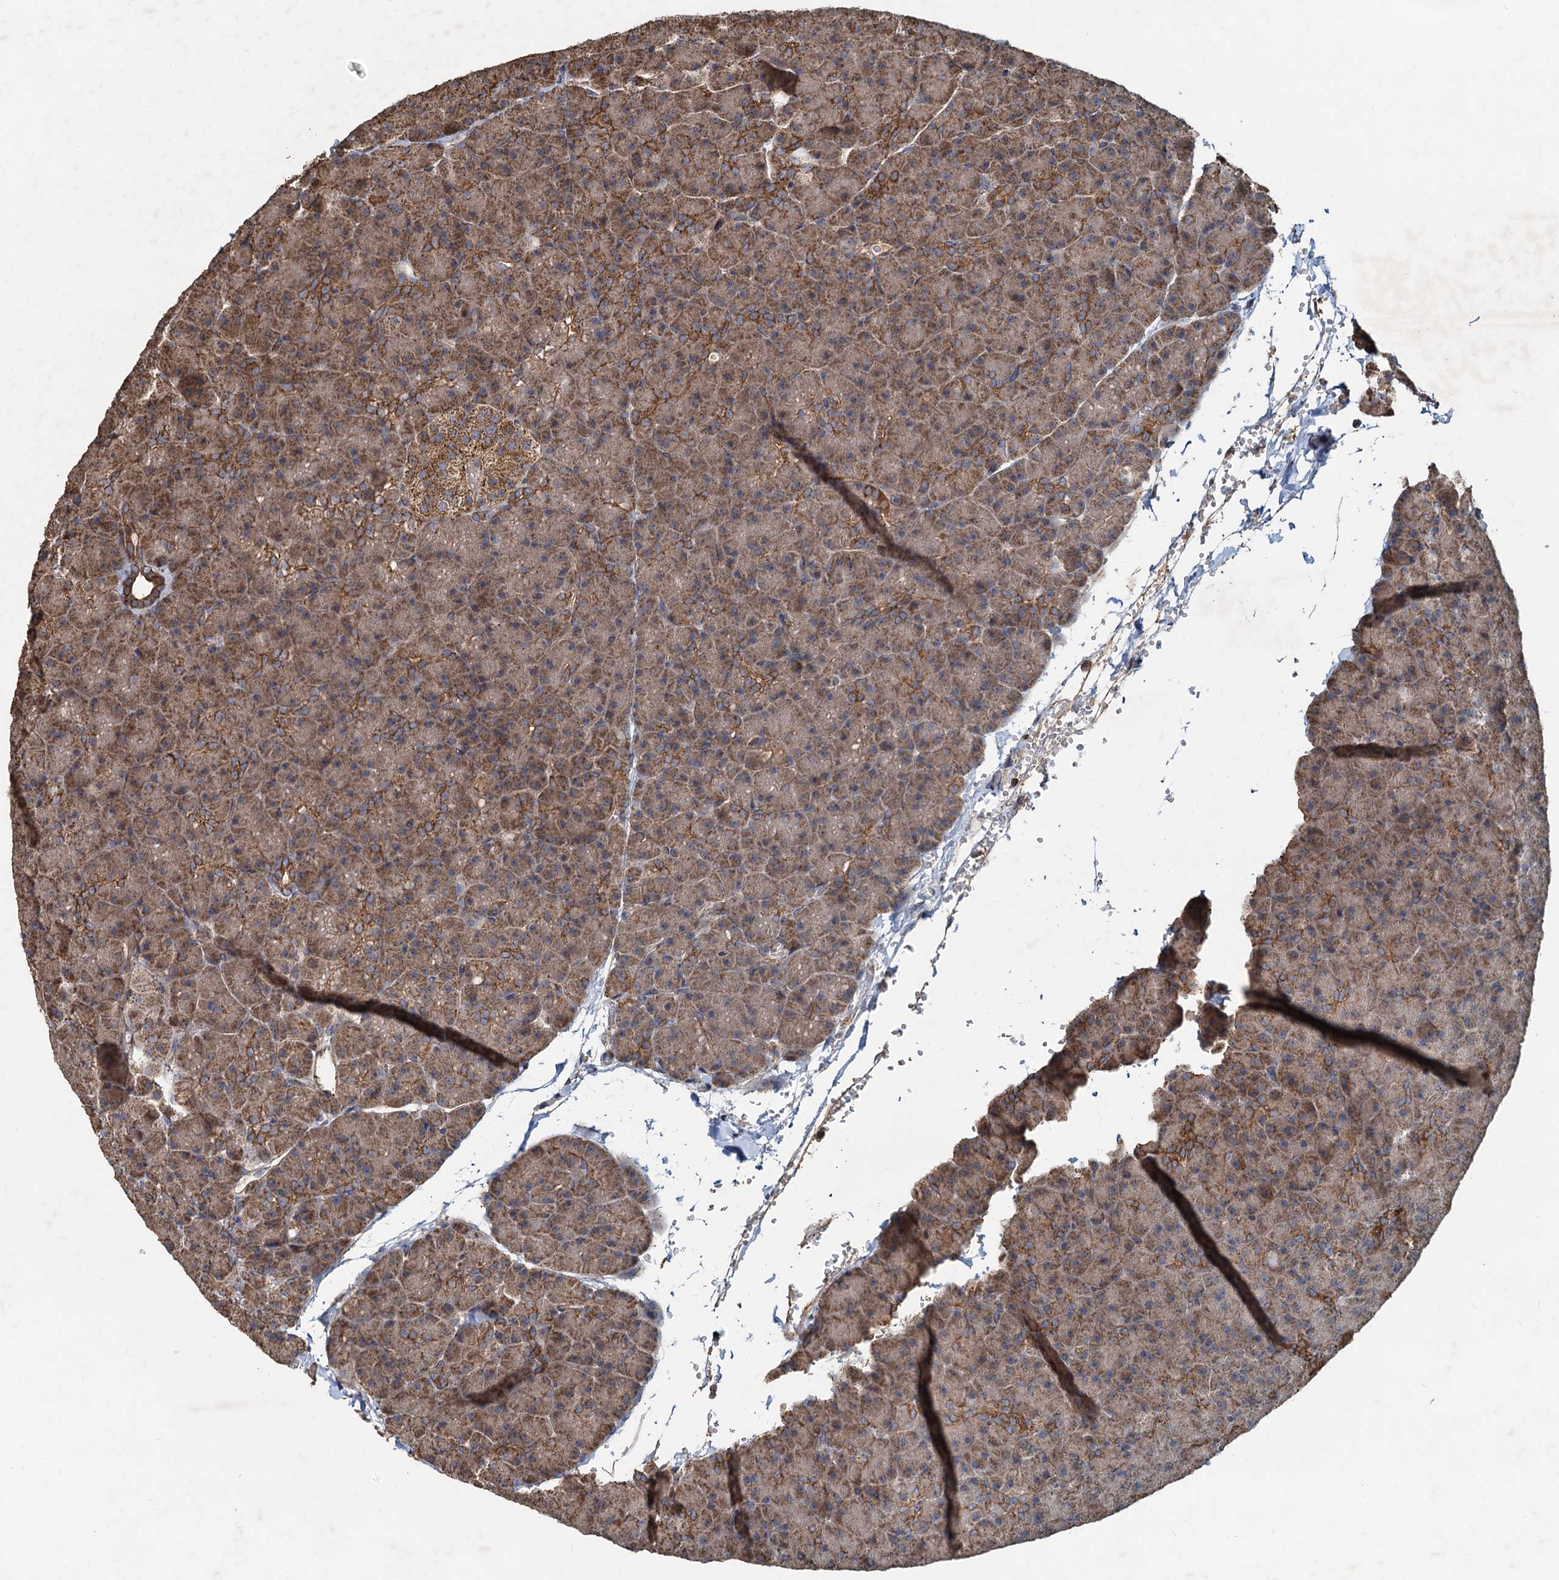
{"staining": {"intensity": "moderate", "quantity": ">75%", "location": "cytoplasmic/membranous"}, "tissue": "pancreas", "cell_type": "Exocrine glandular cells", "image_type": "normal", "snomed": [{"axis": "morphology", "description": "Normal tissue, NOS"}, {"axis": "topography", "description": "Pancreas"}], "caption": "This is an image of immunohistochemistry staining of normal pancreas, which shows moderate staining in the cytoplasmic/membranous of exocrine glandular cells.", "gene": "SDS", "patient": {"sex": "male", "age": 36}}